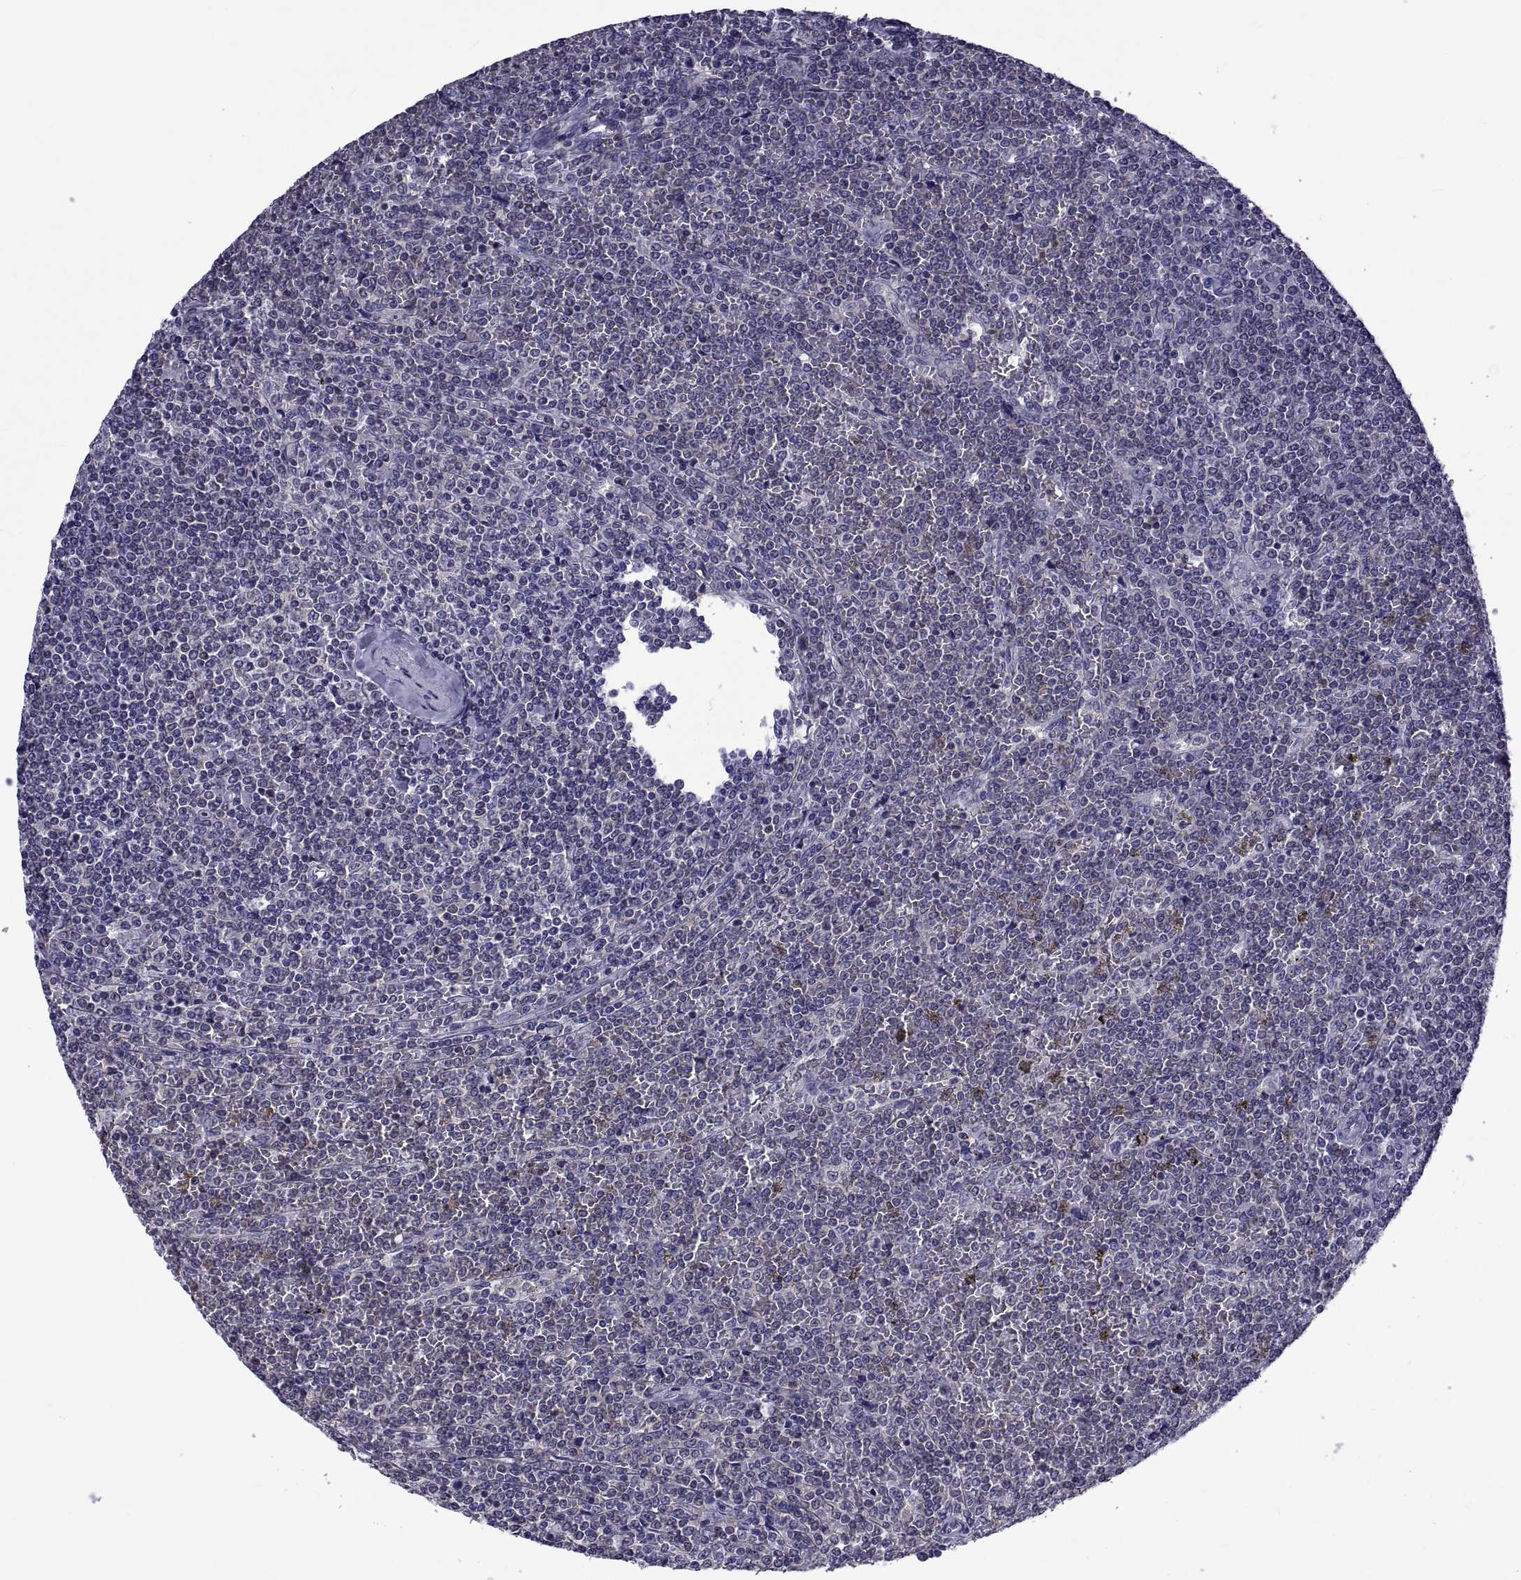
{"staining": {"intensity": "negative", "quantity": "none", "location": "none"}, "tissue": "lymphoma", "cell_type": "Tumor cells", "image_type": "cancer", "snomed": [{"axis": "morphology", "description": "Malignant lymphoma, non-Hodgkin's type, Low grade"}, {"axis": "topography", "description": "Spleen"}], "caption": "The photomicrograph shows no significant expression in tumor cells of malignant lymphoma, non-Hodgkin's type (low-grade). Nuclei are stained in blue.", "gene": "LCN9", "patient": {"sex": "female", "age": 19}}